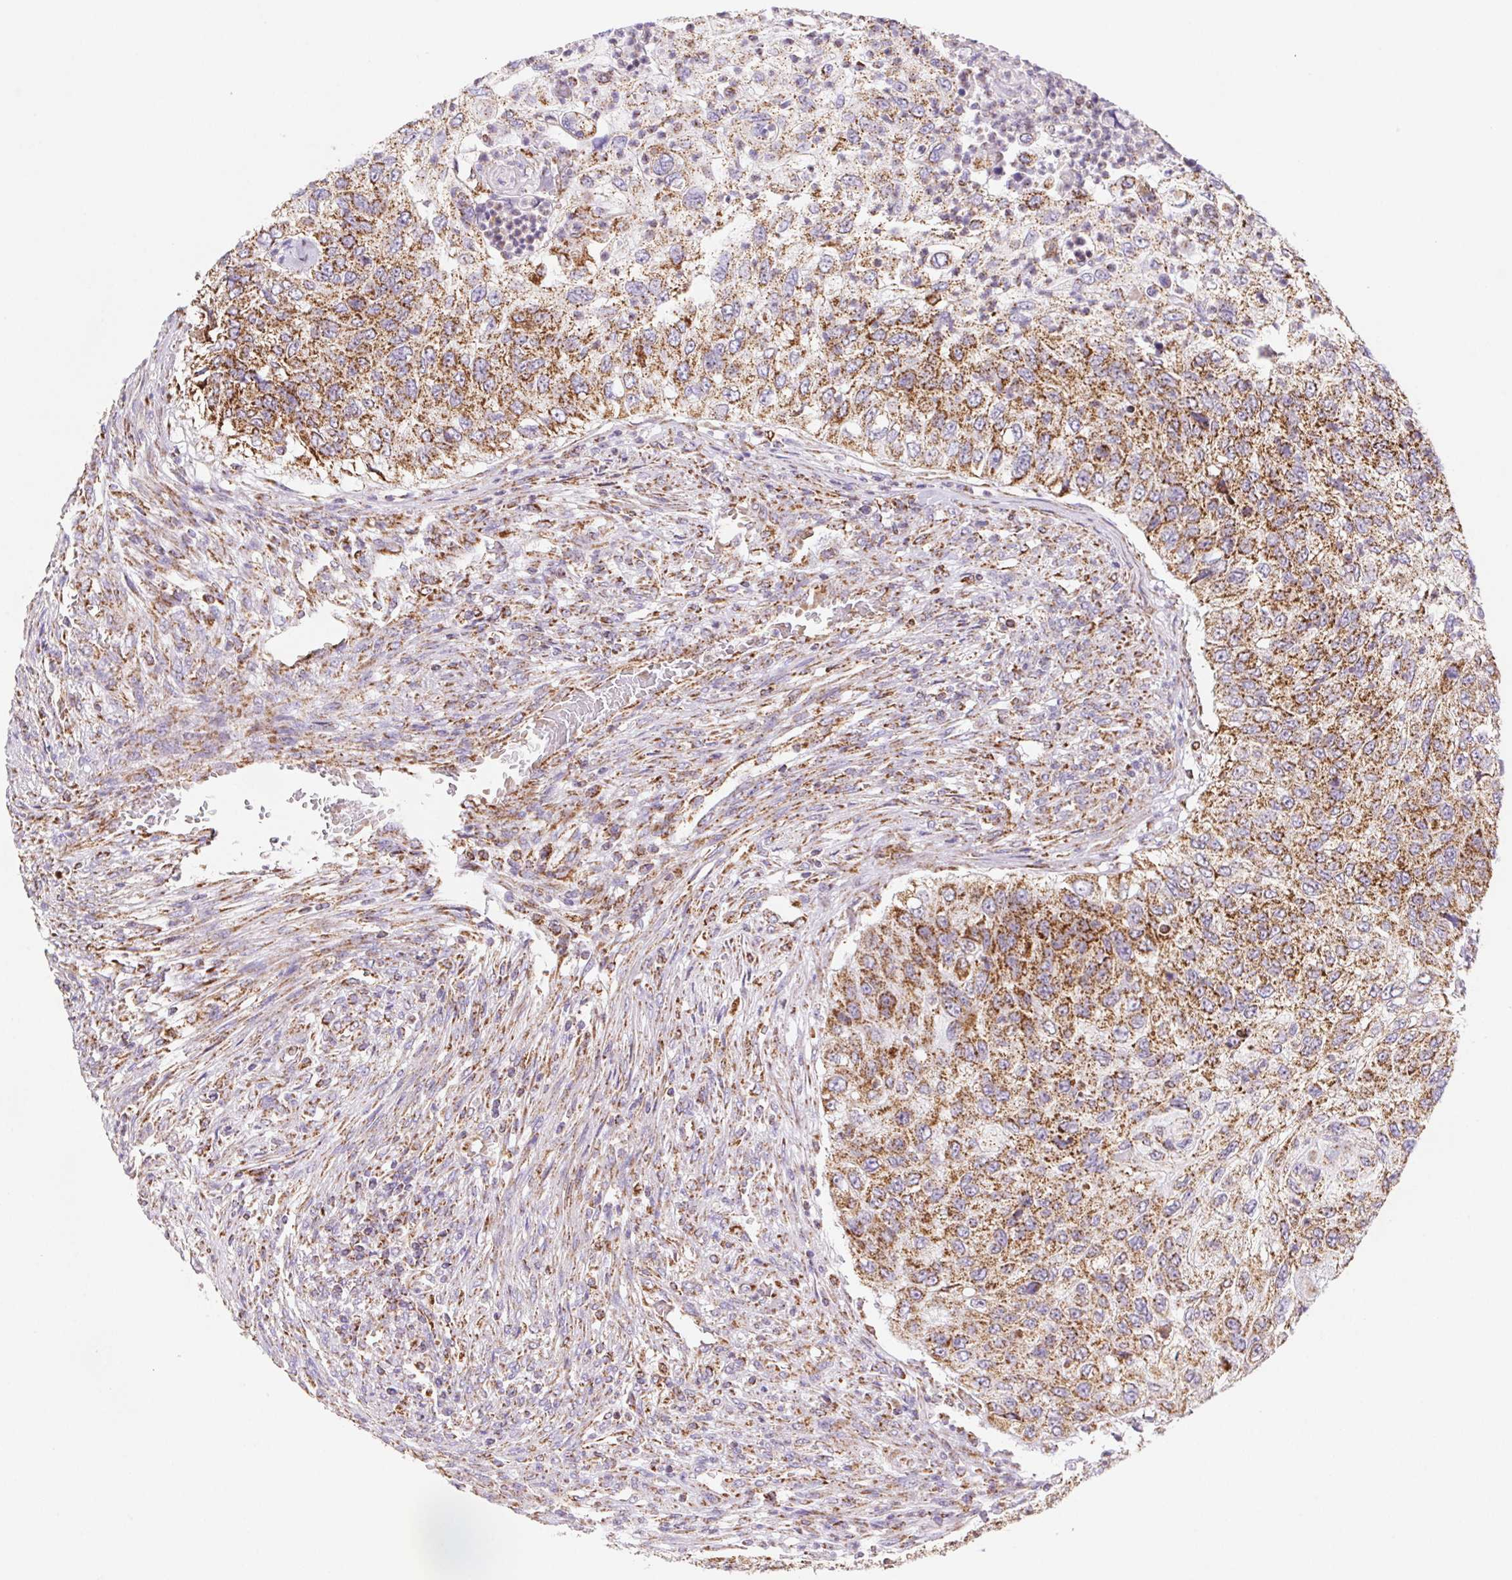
{"staining": {"intensity": "moderate", "quantity": ">75%", "location": "cytoplasmic/membranous"}, "tissue": "urothelial cancer", "cell_type": "Tumor cells", "image_type": "cancer", "snomed": [{"axis": "morphology", "description": "Urothelial carcinoma, High grade"}, {"axis": "topography", "description": "Urinary bladder"}], "caption": "The image exhibits immunohistochemical staining of urothelial carcinoma (high-grade). There is moderate cytoplasmic/membranous expression is appreciated in approximately >75% of tumor cells. The staining is performed using DAB (3,3'-diaminobenzidine) brown chromogen to label protein expression. The nuclei are counter-stained blue using hematoxylin.", "gene": "NIPSNAP2", "patient": {"sex": "female", "age": 60}}